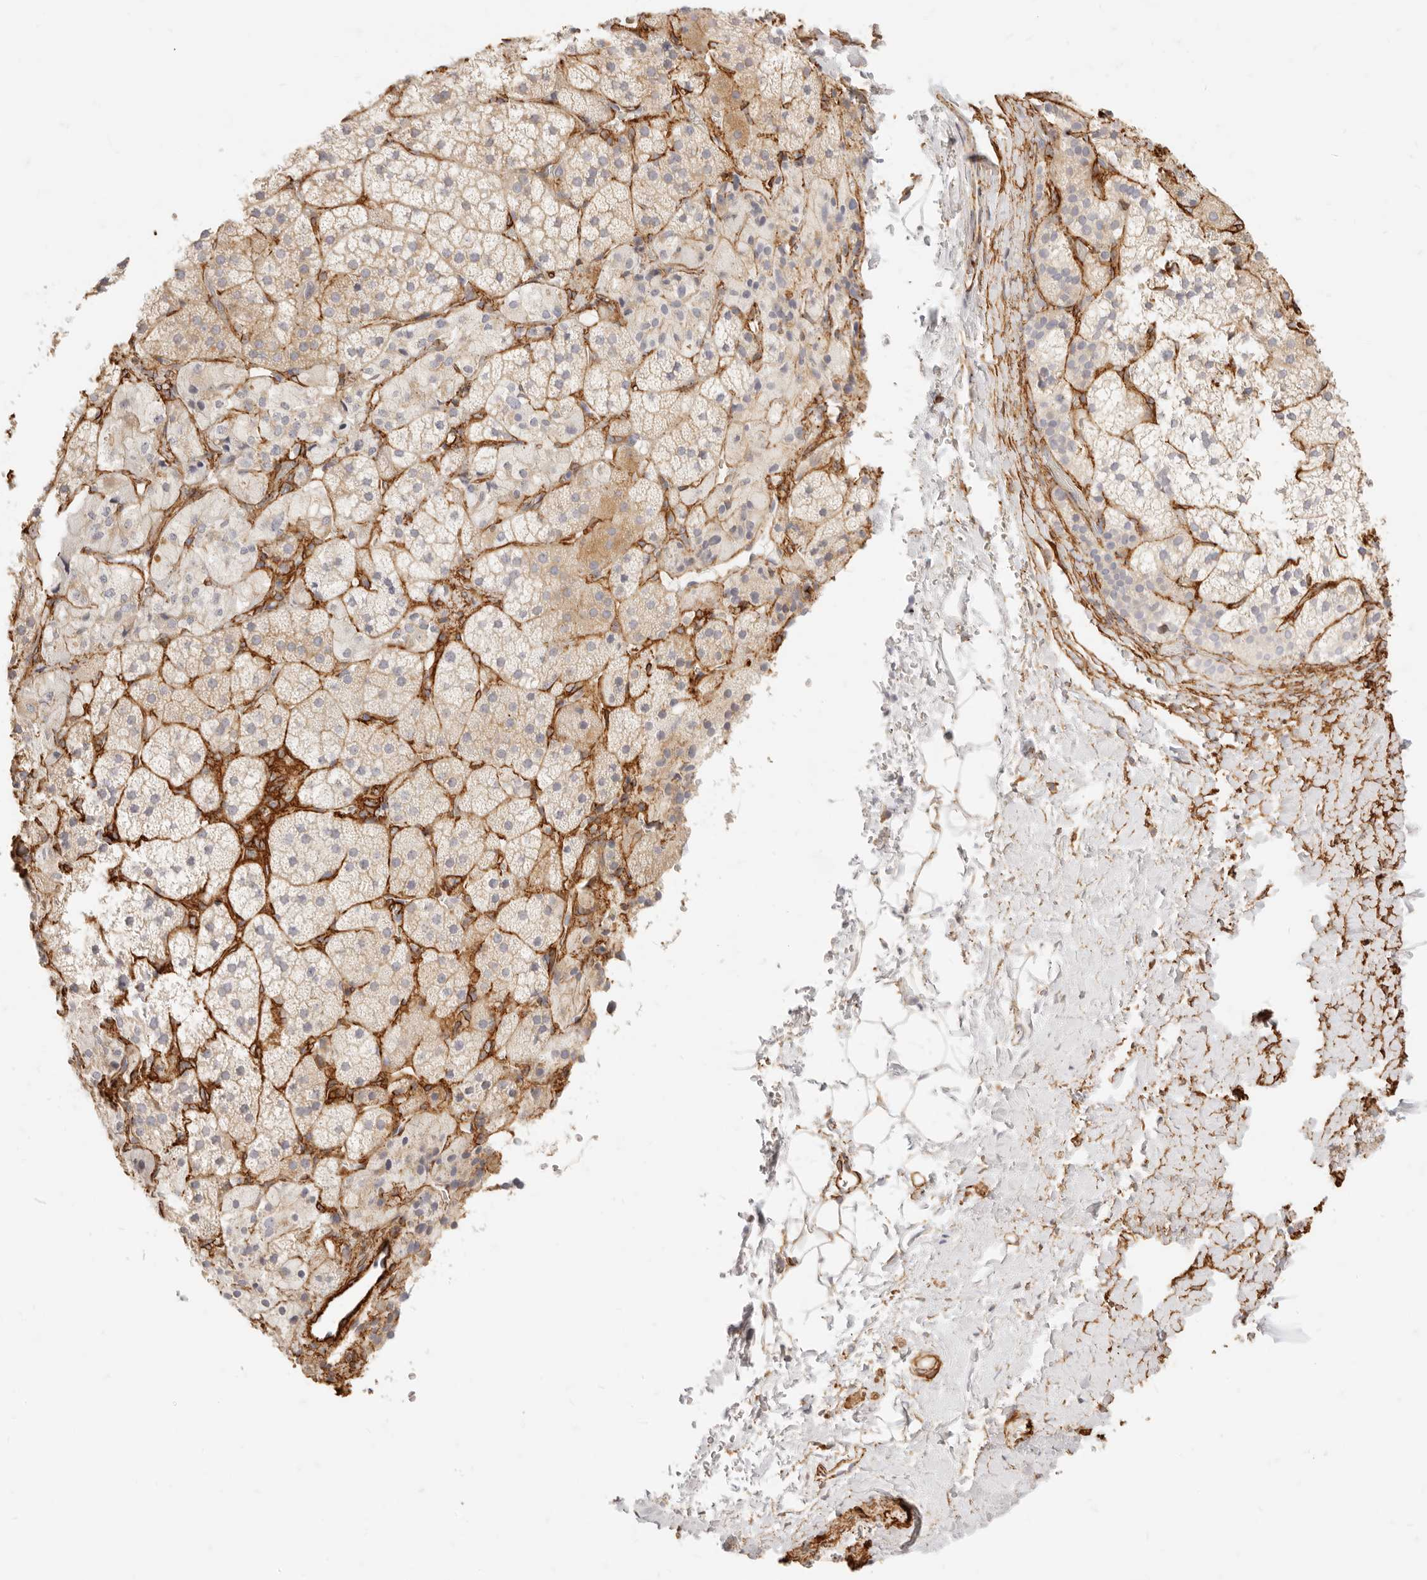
{"staining": {"intensity": "weak", "quantity": "<25%", "location": "cytoplasmic/membranous"}, "tissue": "adrenal gland", "cell_type": "Glandular cells", "image_type": "normal", "snomed": [{"axis": "morphology", "description": "Normal tissue, NOS"}, {"axis": "topography", "description": "Adrenal gland"}], "caption": "DAB immunohistochemical staining of normal human adrenal gland demonstrates no significant staining in glandular cells.", "gene": "TMTC2", "patient": {"sex": "female", "age": 44}}